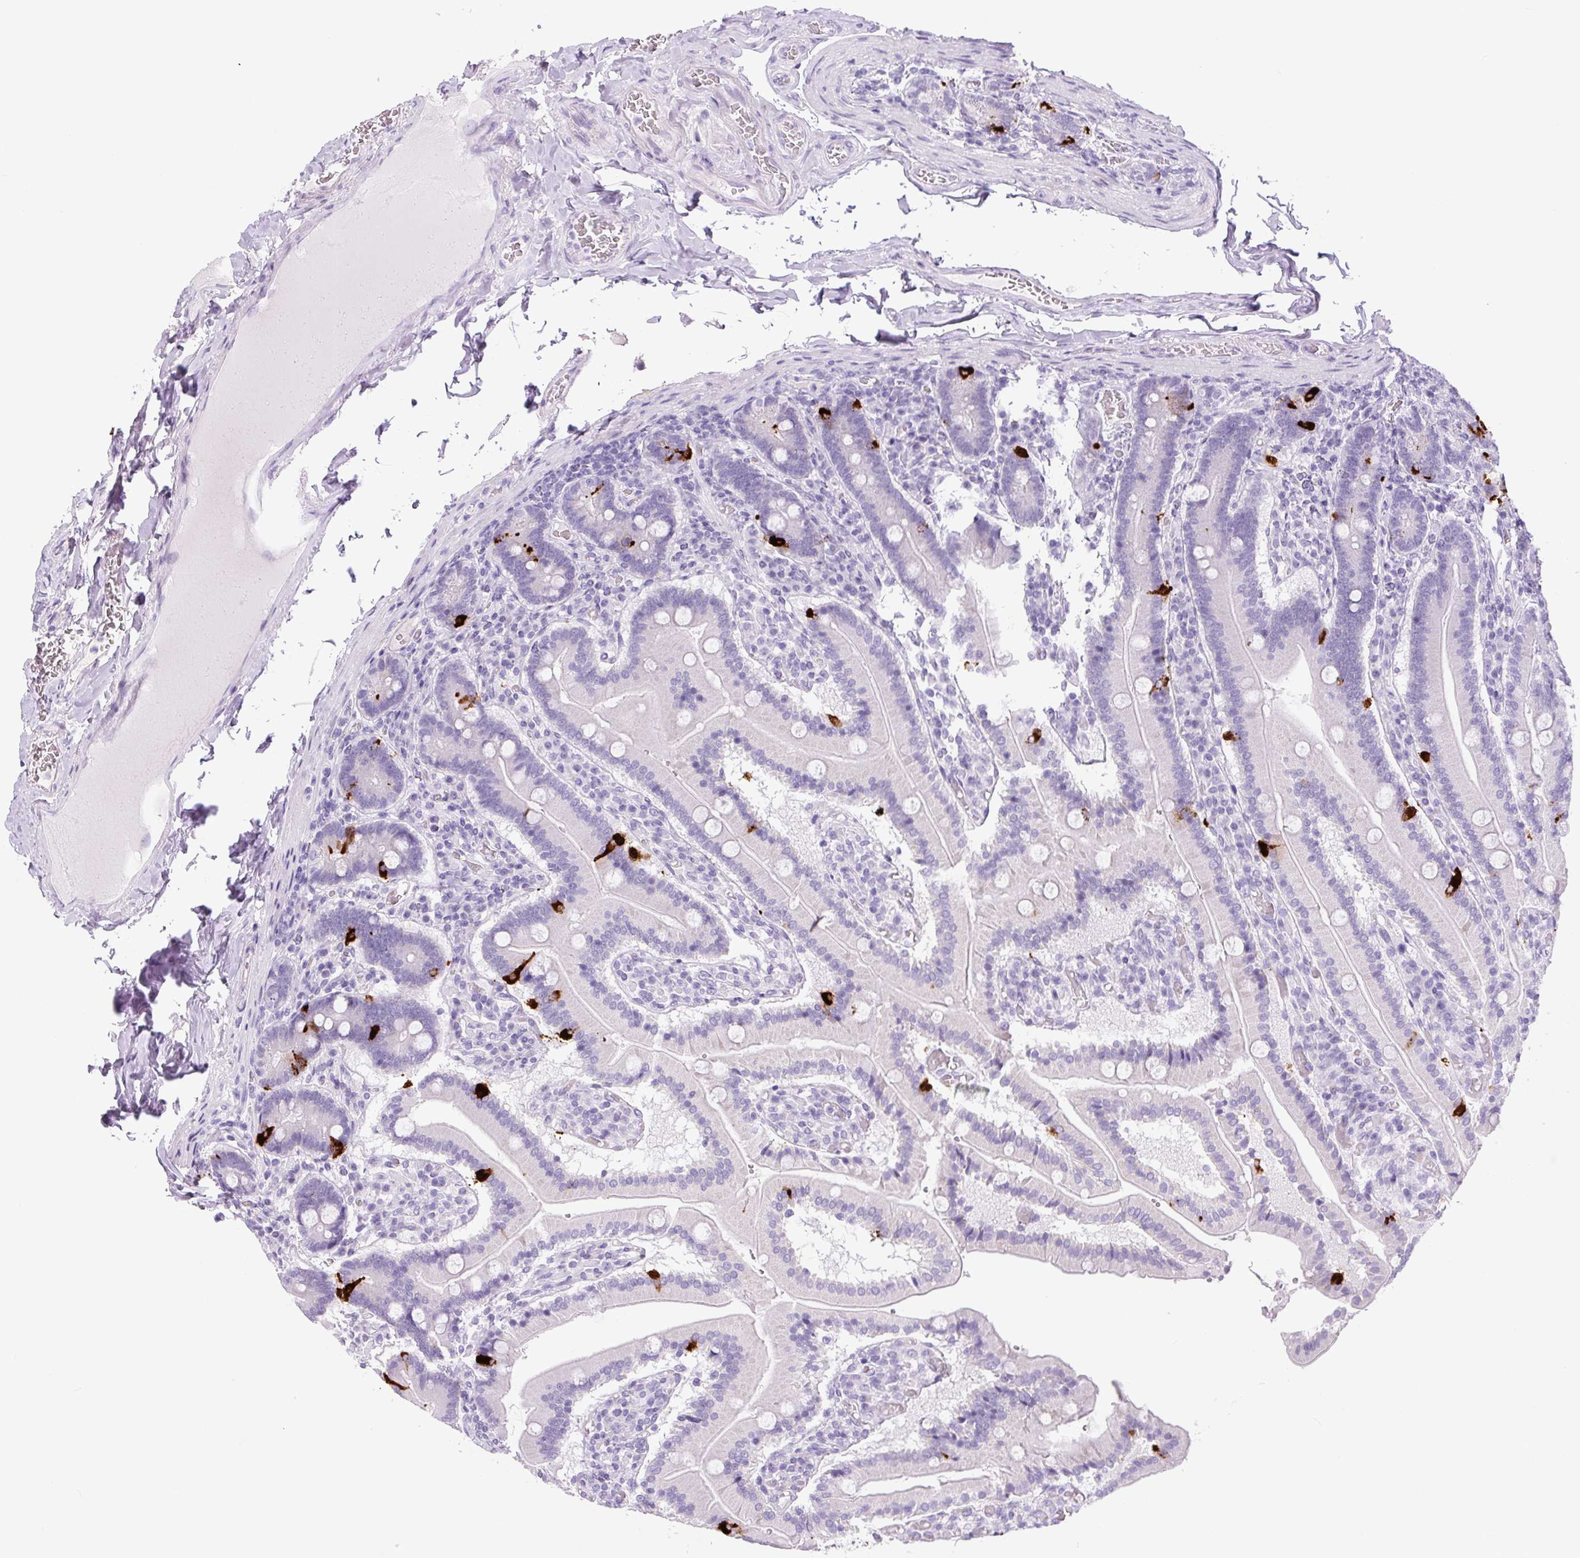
{"staining": {"intensity": "strong", "quantity": "<25%", "location": "cytoplasmic/membranous"}, "tissue": "duodenum", "cell_type": "Glandular cells", "image_type": "normal", "snomed": [{"axis": "morphology", "description": "Normal tissue, NOS"}, {"axis": "topography", "description": "Duodenum"}], "caption": "Immunohistochemical staining of normal duodenum reveals strong cytoplasmic/membranous protein positivity in approximately <25% of glandular cells. The staining is performed using DAB (3,3'-diaminobenzidine) brown chromogen to label protein expression. The nuclei are counter-stained blue using hematoxylin.", "gene": "CHGA", "patient": {"sex": "female", "age": 62}}